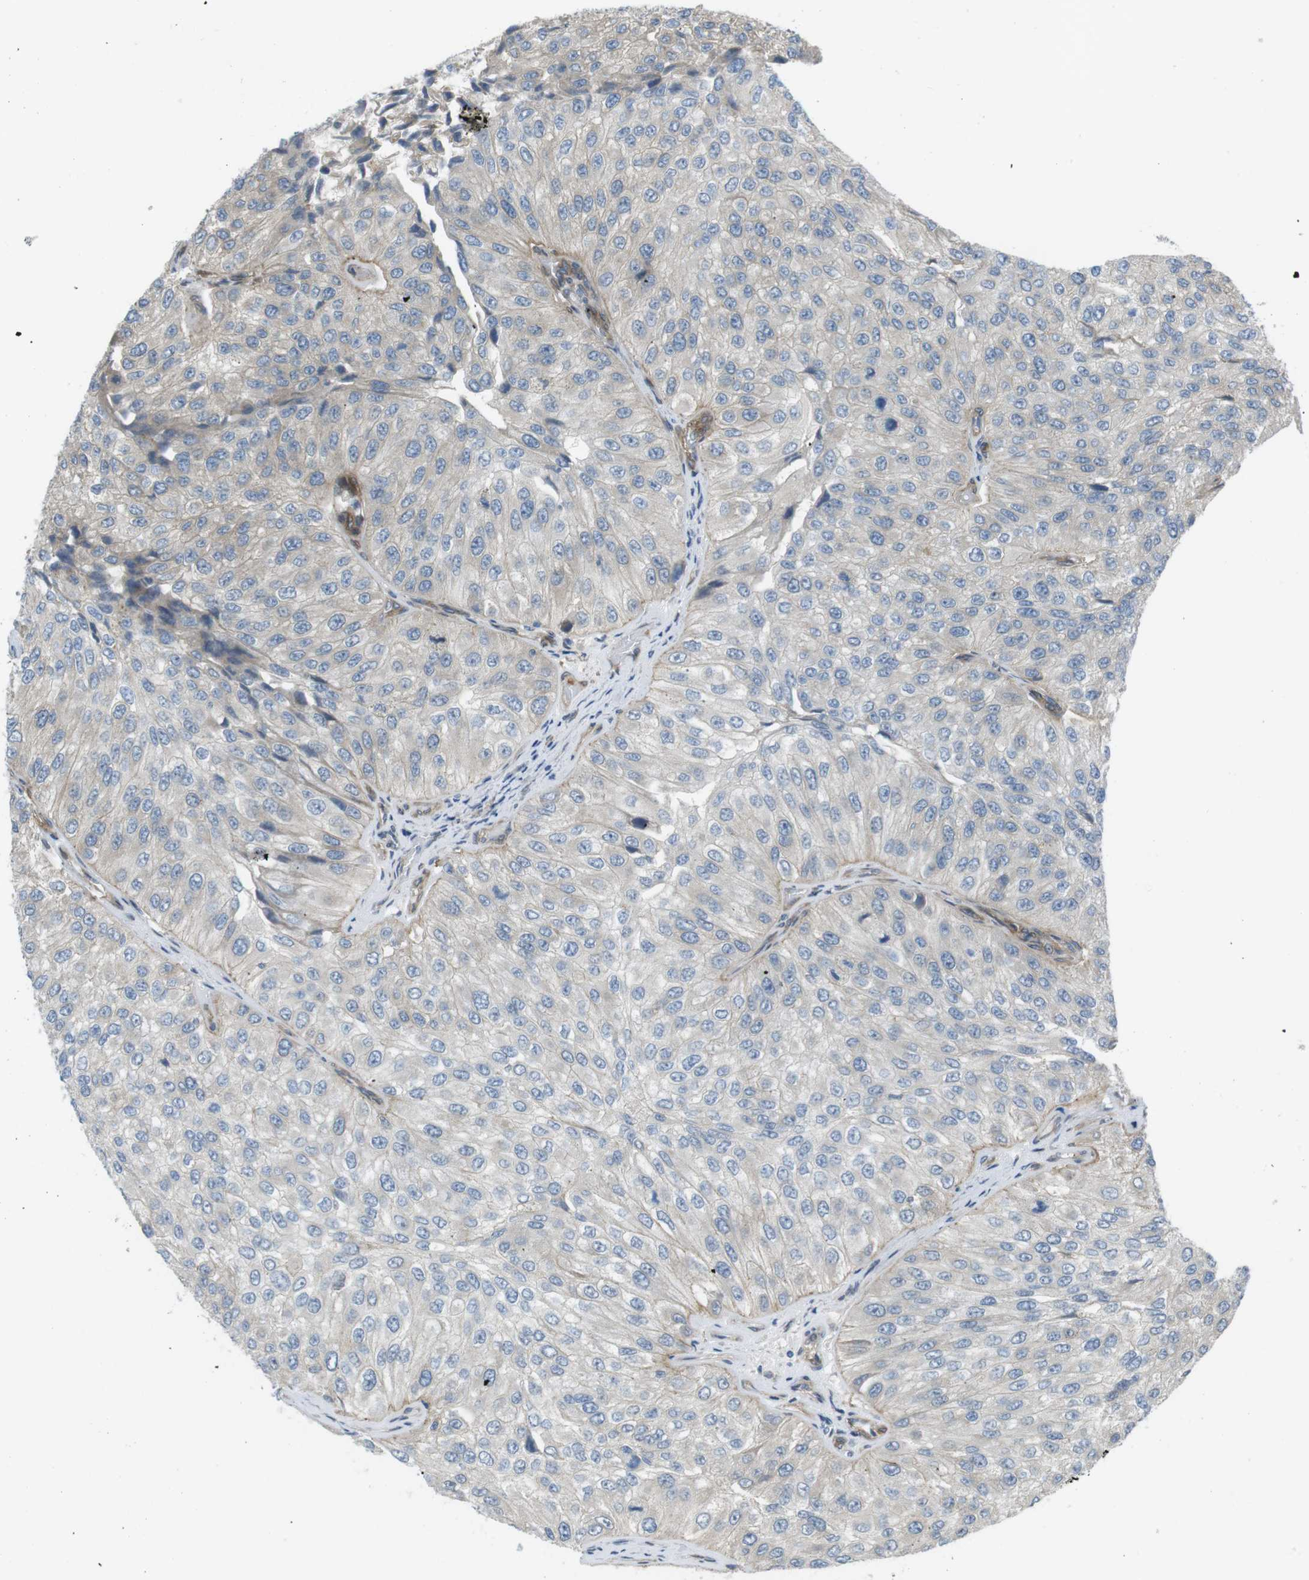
{"staining": {"intensity": "weak", "quantity": "<25%", "location": "cytoplasmic/membranous"}, "tissue": "urothelial cancer", "cell_type": "Tumor cells", "image_type": "cancer", "snomed": [{"axis": "morphology", "description": "Urothelial carcinoma, High grade"}, {"axis": "topography", "description": "Kidney"}, {"axis": "topography", "description": "Urinary bladder"}], "caption": "This image is of high-grade urothelial carcinoma stained with IHC to label a protein in brown with the nuclei are counter-stained blue. There is no positivity in tumor cells.", "gene": "KANK2", "patient": {"sex": "male", "age": 77}}